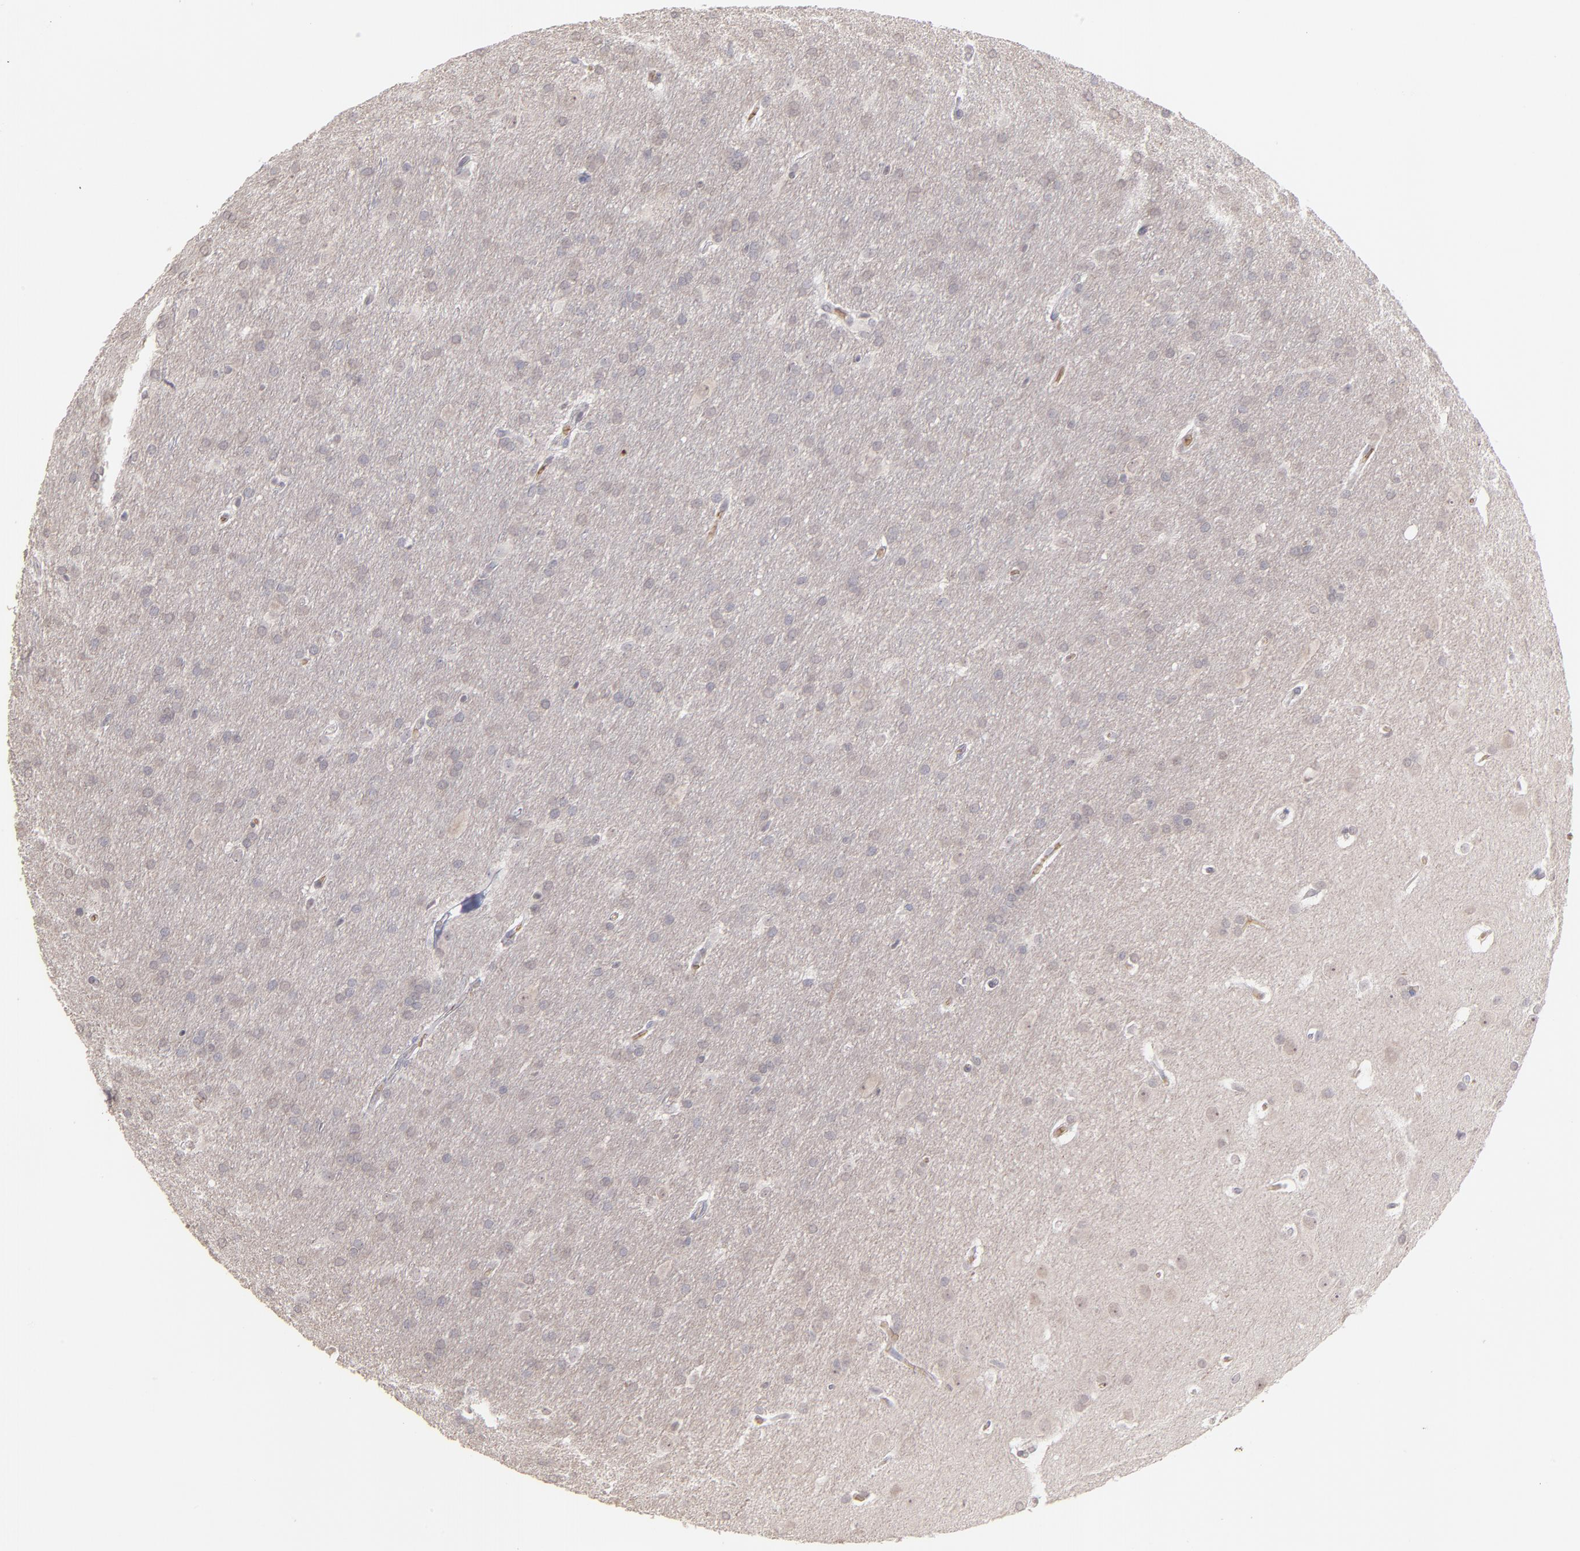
{"staining": {"intensity": "negative", "quantity": "none", "location": "none"}, "tissue": "glioma", "cell_type": "Tumor cells", "image_type": "cancer", "snomed": [{"axis": "morphology", "description": "Glioma, malignant, Low grade"}, {"axis": "topography", "description": "Brain"}], "caption": "High power microscopy image of an immunohistochemistry (IHC) micrograph of malignant low-grade glioma, revealing no significant staining in tumor cells.", "gene": "F13B", "patient": {"sex": "female", "age": 32}}